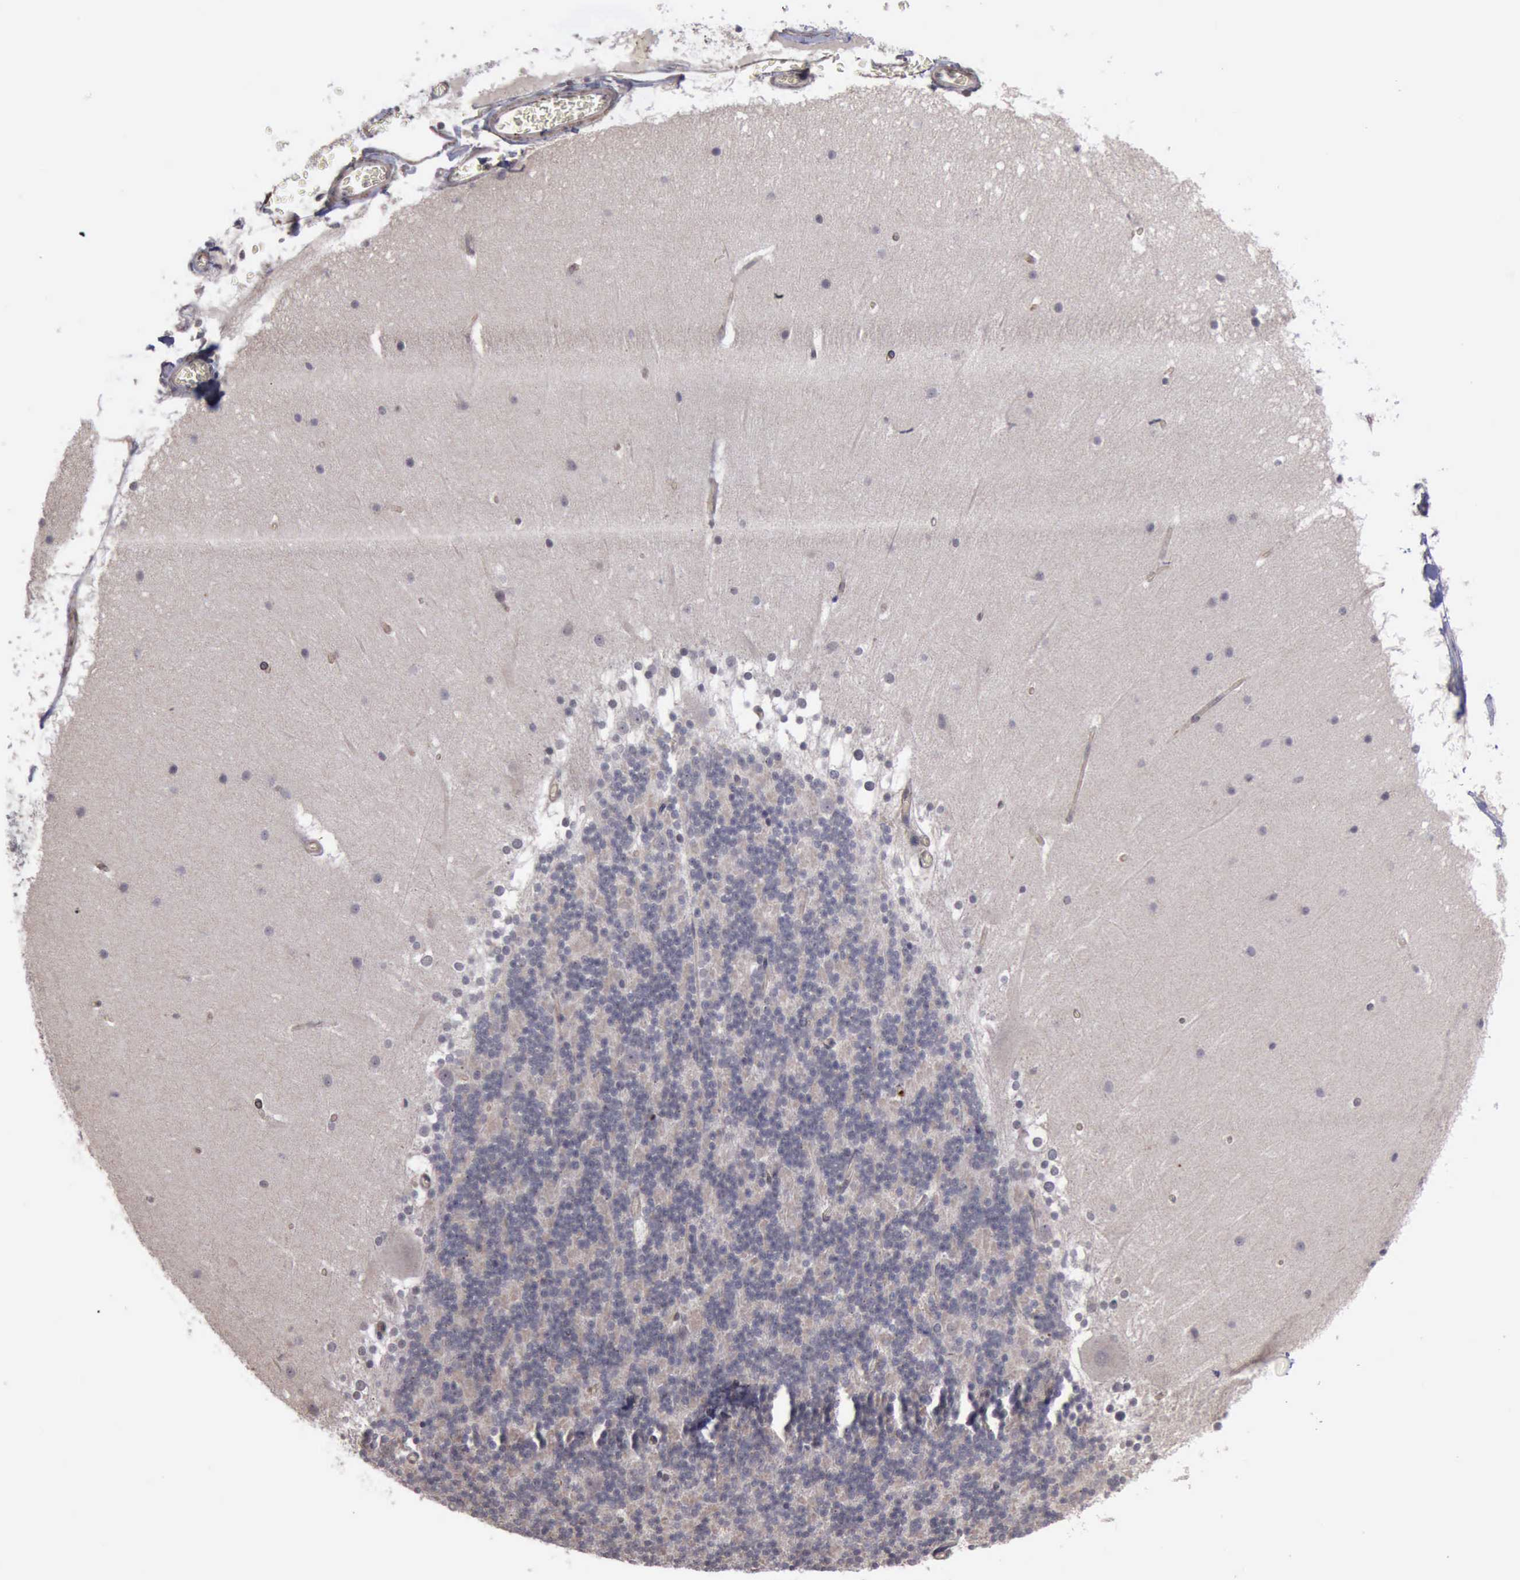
{"staining": {"intensity": "negative", "quantity": "none", "location": "none"}, "tissue": "cerebellum", "cell_type": "Cells in granular layer", "image_type": "normal", "snomed": [{"axis": "morphology", "description": "Normal tissue, NOS"}, {"axis": "topography", "description": "Cerebellum"}], "caption": "Unremarkable cerebellum was stained to show a protein in brown. There is no significant expression in cells in granular layer. The staining was performed using DAB (3,3'-diaminobenzidine) to visualize the protein expression in brown, while the nuclei were stained in blue with hematoxylin (Magnification: 20x).", "gene": "MMP9", "patient": {"sex": "female", "age": 19}}